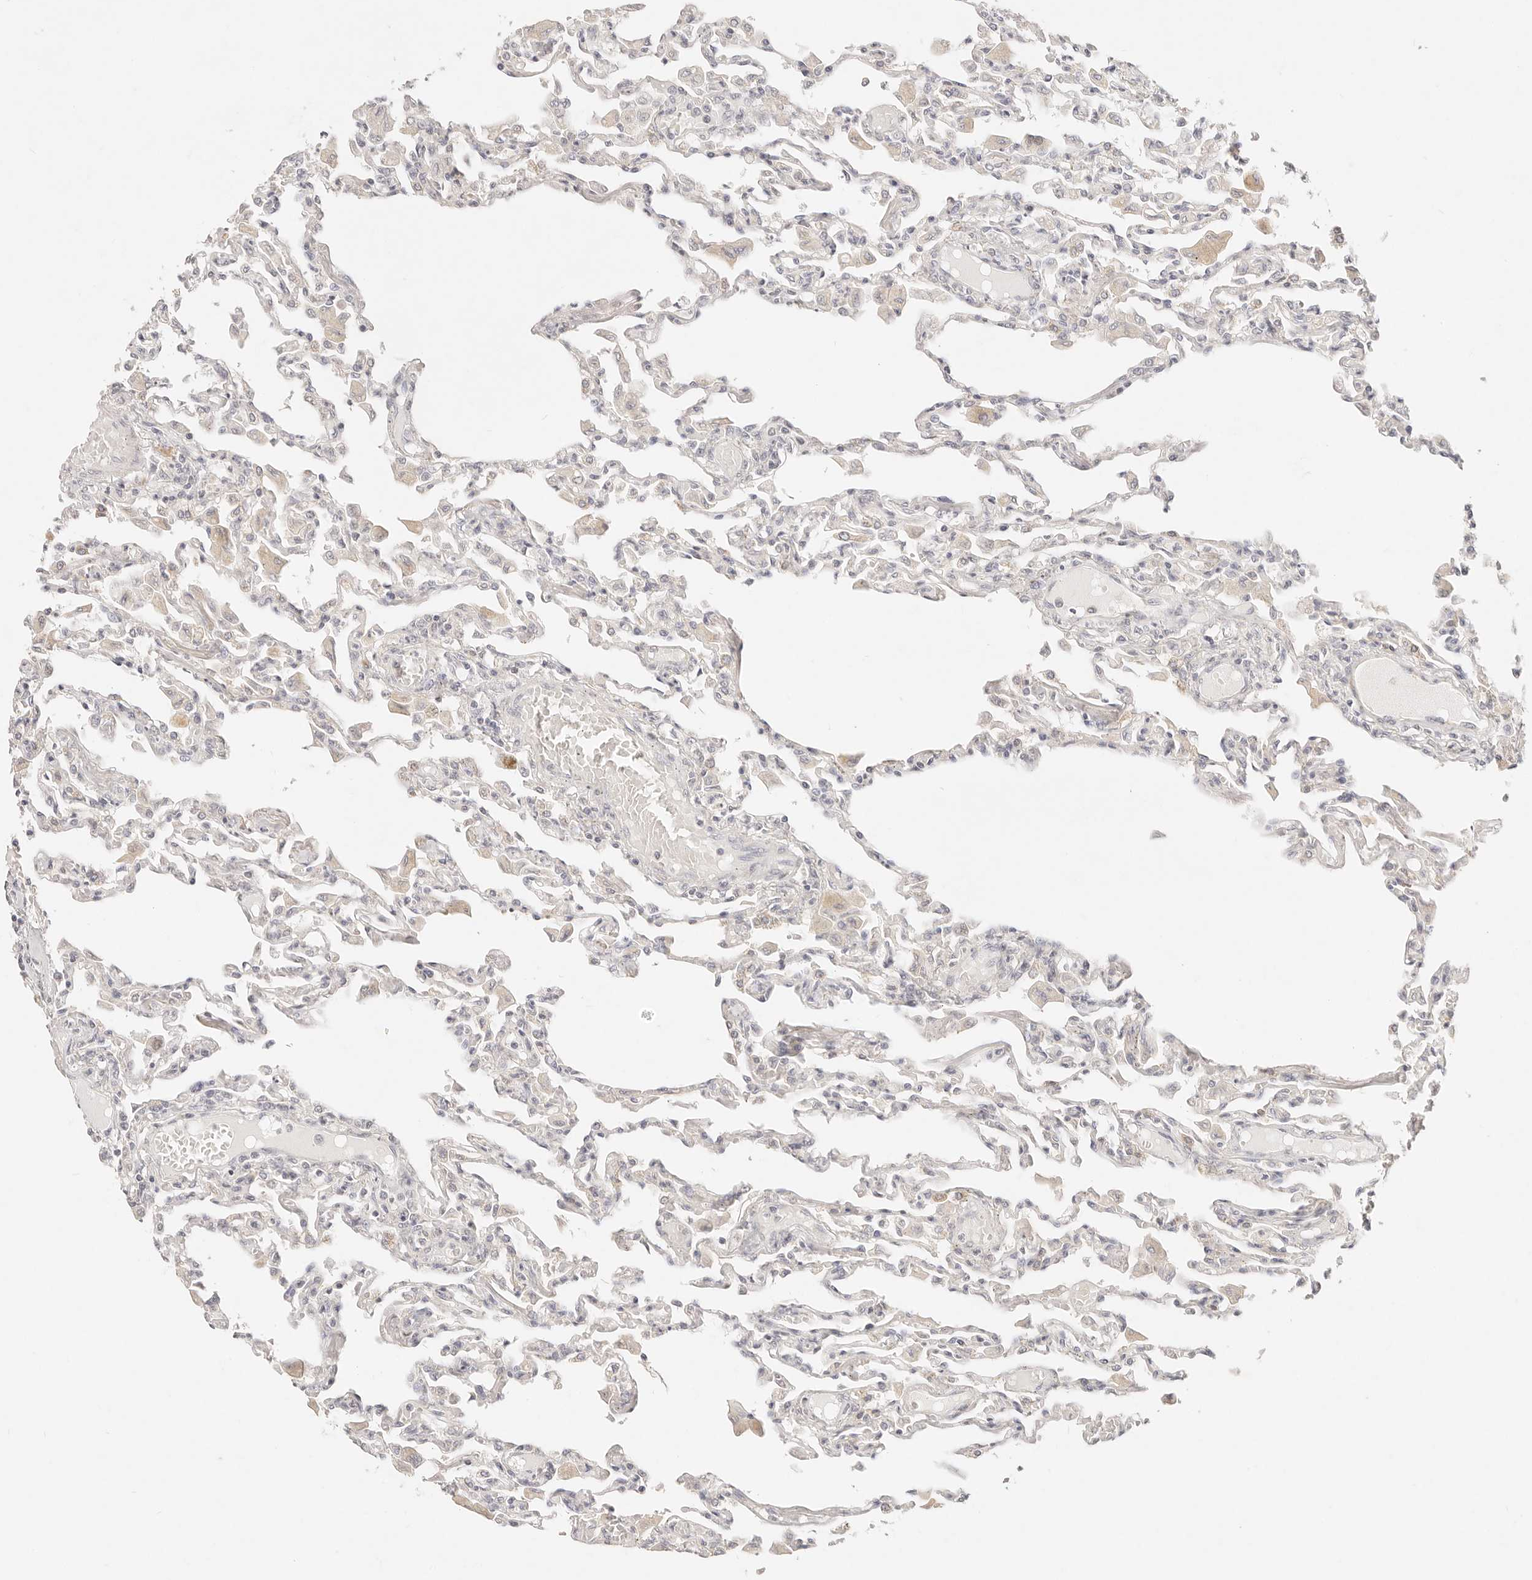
{"staining": {"intensity": "negative", "quantity": "none", "location": "none"}, "tissue": "lung", "cell_type": "Alveolar cells", "image_type": "normal", "snomed": [{"axis": "morphology", "description": "Normal tissue, NOS"}, {"axis": "topography", "description": "Bronchus"}, {"axis": "topography", "description": "Lung"}], "caption": "This is an immunohistochemistry histopathology image of unremarkable human lung. There is no expression in alveolar cells.", "gene": "GPR156", "patient": {"sex": "female", "age": 49}}